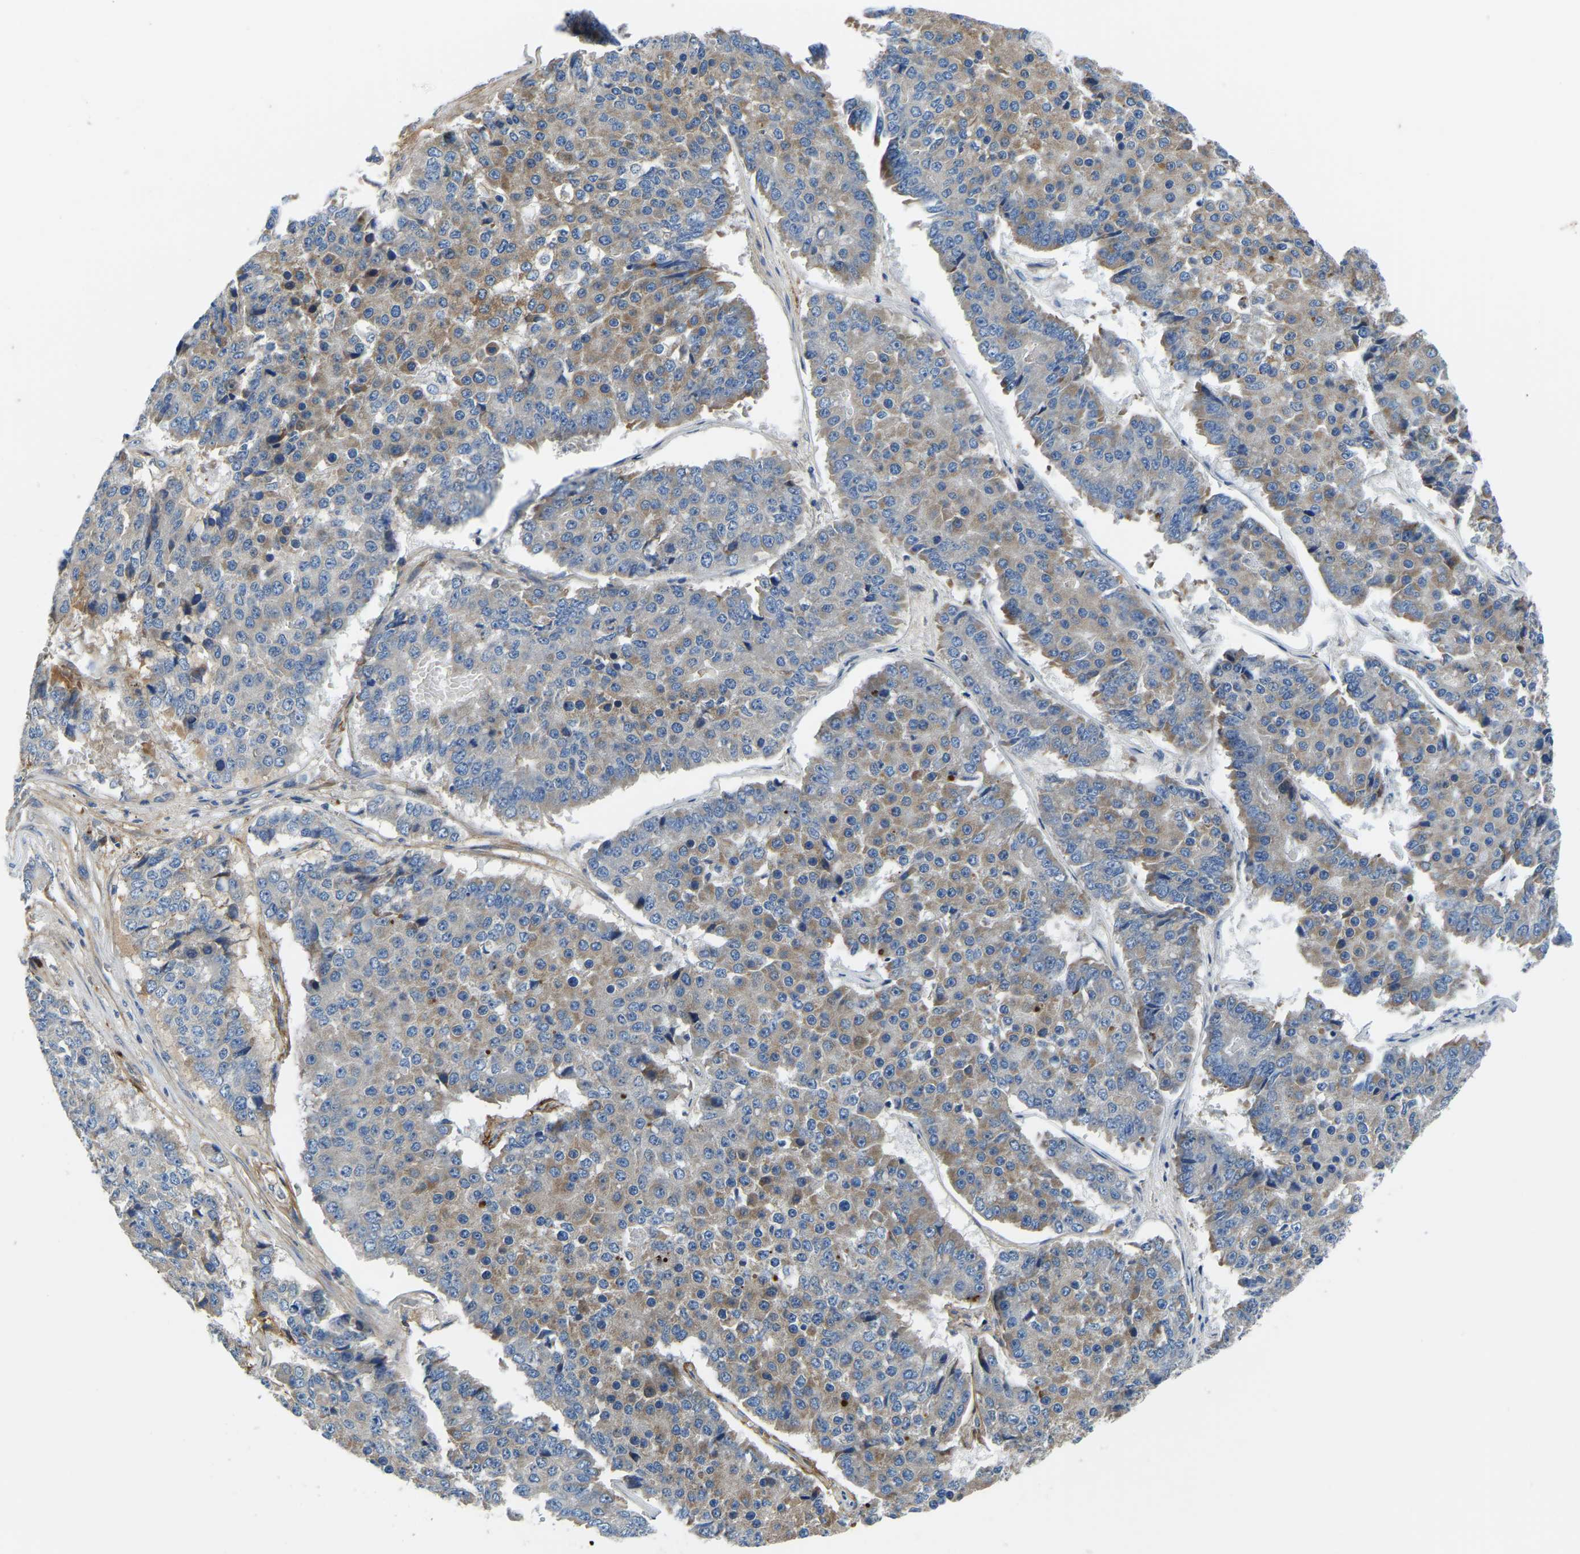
{"staining": {"intensity": "moderate", "quantity": "<25%", "location": "cytoplasmic/membranous"}, "tissue": "pancreatic cancer", "cell_type": "Tumor cells", "image_type": "cancer", "snomed": [{"axis": "morphology", "description": "Adenocarcinoma, NOS"}, {"axis": "topography", "description": "Pancreas"}], "caption": "Pancreatic cancer (adenocarcinoma) stained for a protein displays moderate cytoplasmic/membranous positivity in tumor cells. (DAB (3,3'-diaminobenzidine) = brown stain, brightfield microscopy at high magnification).", "gene": "LIAS", "patient": {"sex": "male", "age": 50}}